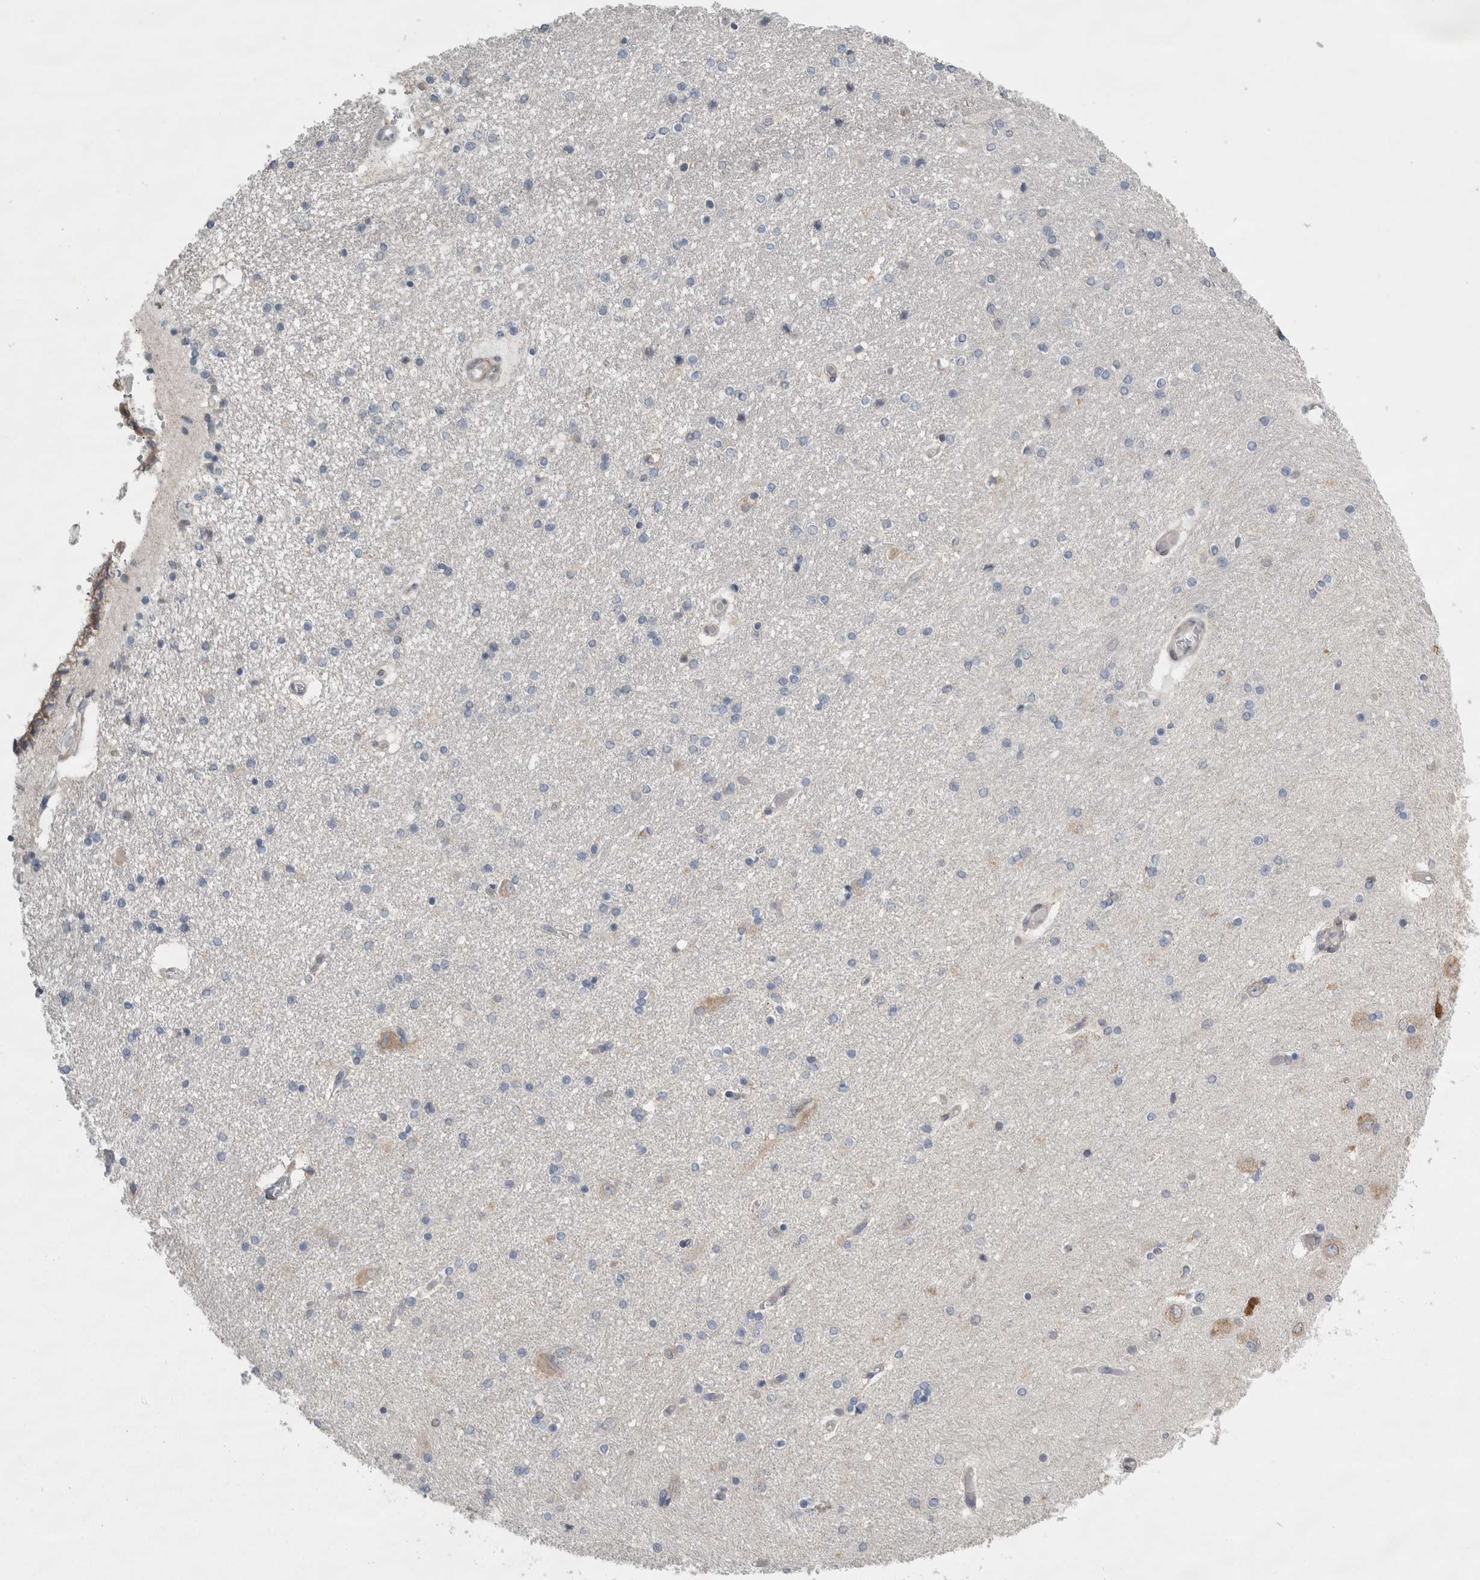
{"staining": {"intensity": "negative", "quantity": "none", "location": "none"}, "tissue": "hippocampus", "cell_type": "Glial cells", "image_type": "normal", "snomed": [{"axis": "morphology", "description": "Normal tissue, NOS"}, {"axis": "topography", "description": "Hippocampus"}], "caption": "Hippocampus stained for a protein using immunohistochemistry (IHC) exhibits no expression glial cells.", "gene": "SIGMAR1", "patient": {"sex": "female", "age": 54}}